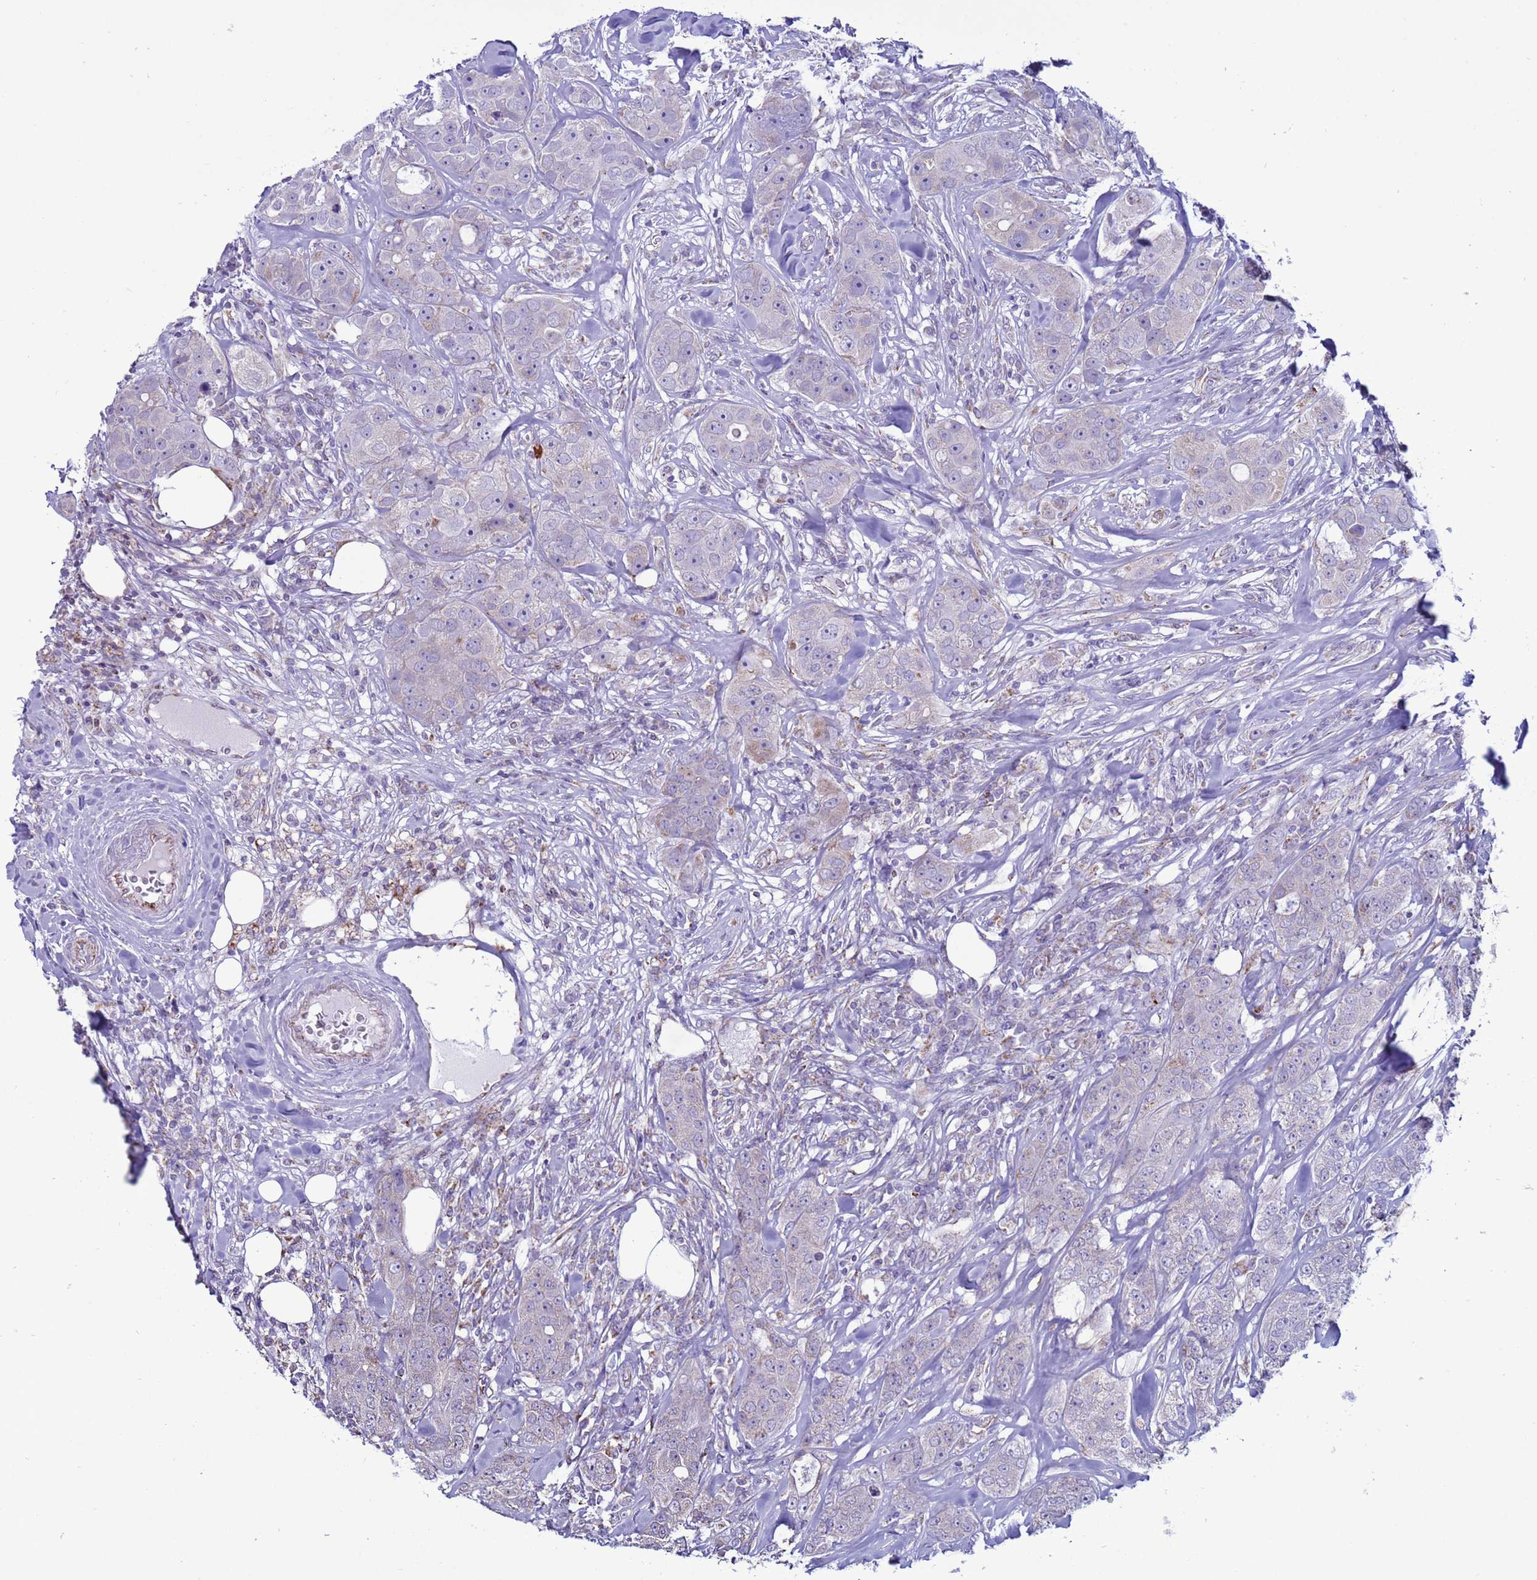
{"staining": {"intensity": "weak", "quantity": "<25%", "location": "cytoplasmic/membranous"}, "tissue": "breast cancer", "cell_type": "Tumor cells", "image_type": "cancer", "snomed": [{"axis": "morphology", "description": "Duct carcinoma"}, {"axis": "topography", "description": "Breast"}], "caption": "Breast infiltrating ductal carcinoma was stained to show a protein in brown. There is no significant staining in tumor cells.", "gene": "NCALD", "patient": {"sex": "female", "age": 43}}